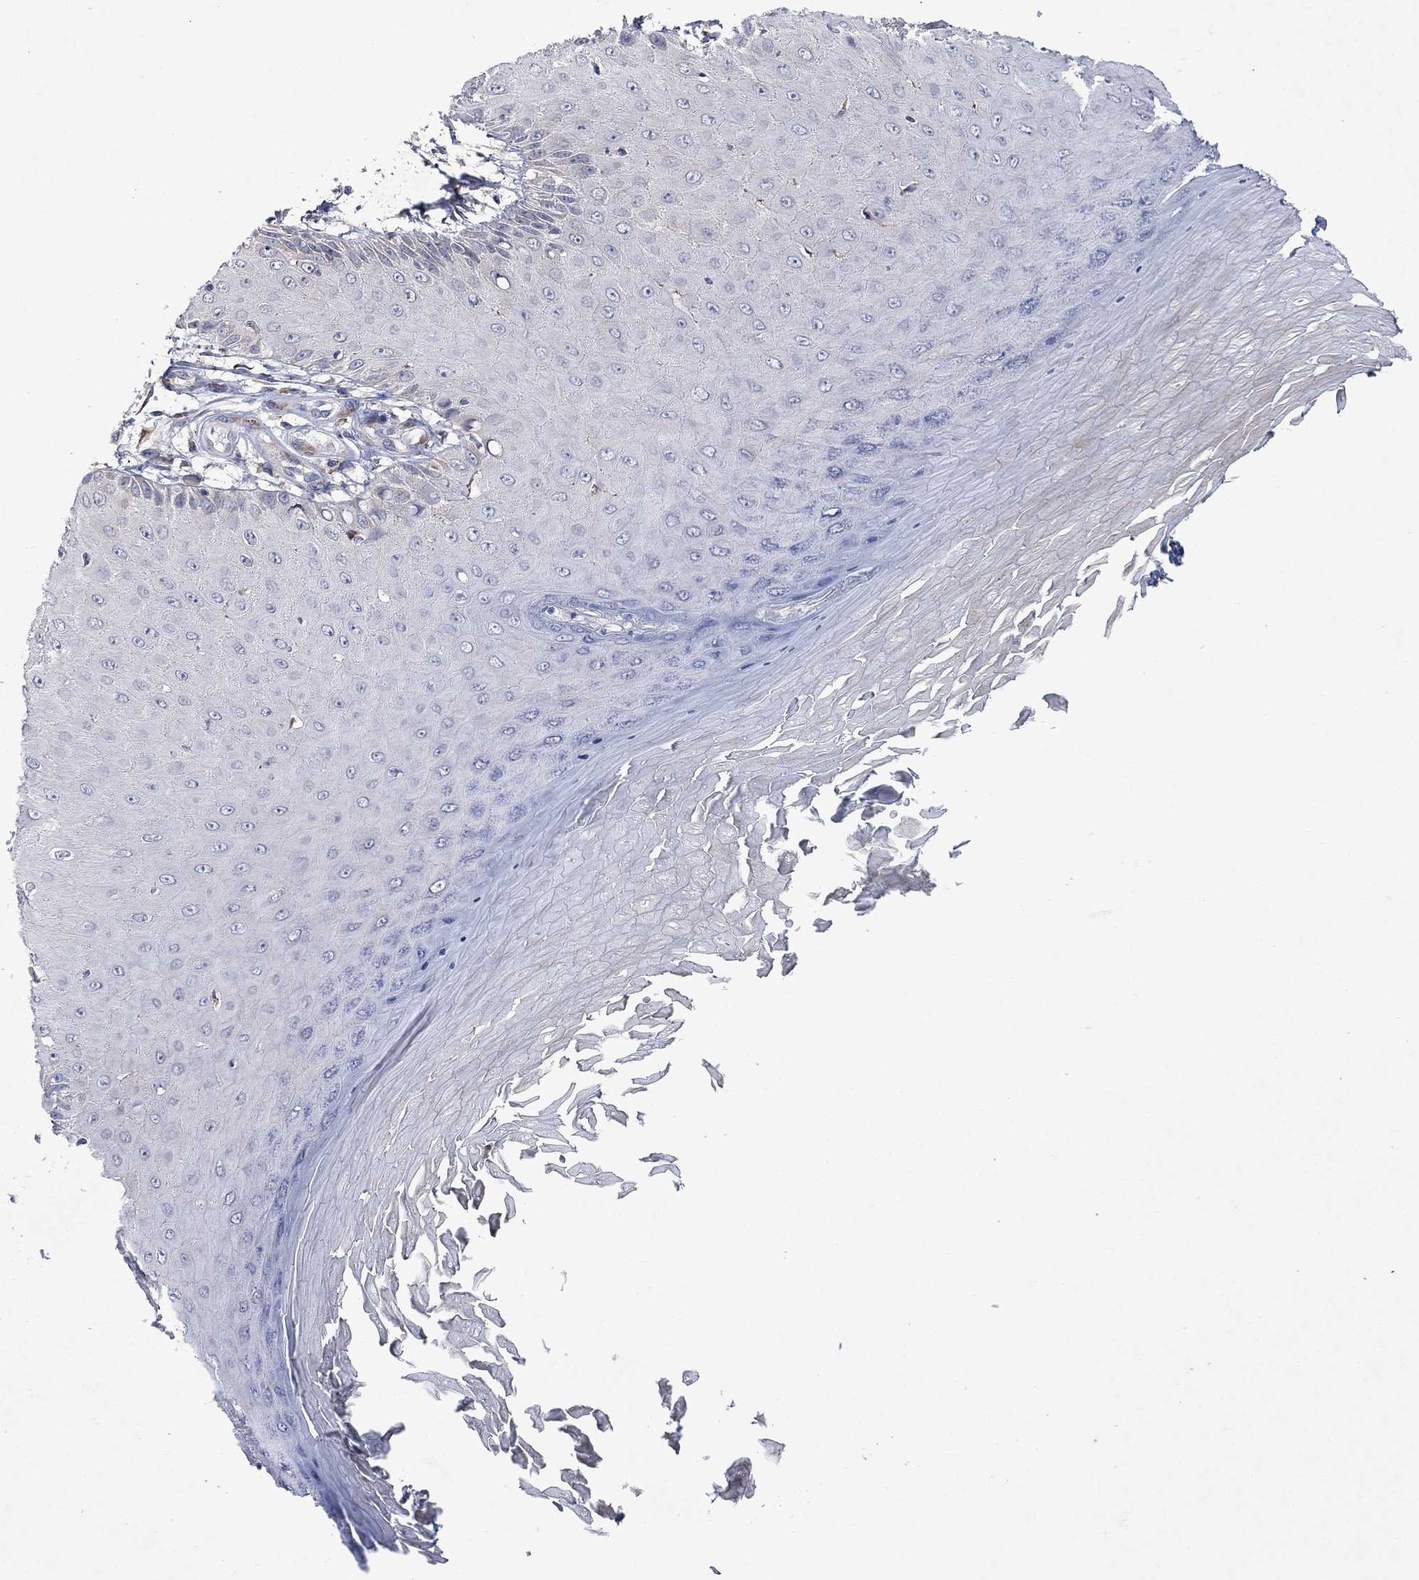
{"staining": {"intensity": "negative", "quantity": "none", "location": "none"}, "tissue": "skin cancer", "cell_type": "Tumor cells", "image_type": "cancer", "snomed": [{"axis": "morphology", "description": "Inflammation, NOS"}, {"axis": "morphology", "description": "Squamous cell carcinoma, NOS"}, {"axis": "topography", "description": "Skin"}], "caption": "There is no significant staining in tumor cells of skin cancer (squamous cell carcinoma). (DAB (3,3'-diaminobenzidine) immunohistochemistry (IHC) visualized using brightfield microscopy, high magnification).", "gene": "TMEM97", "patient": {"sex": "male", "age": 70}}